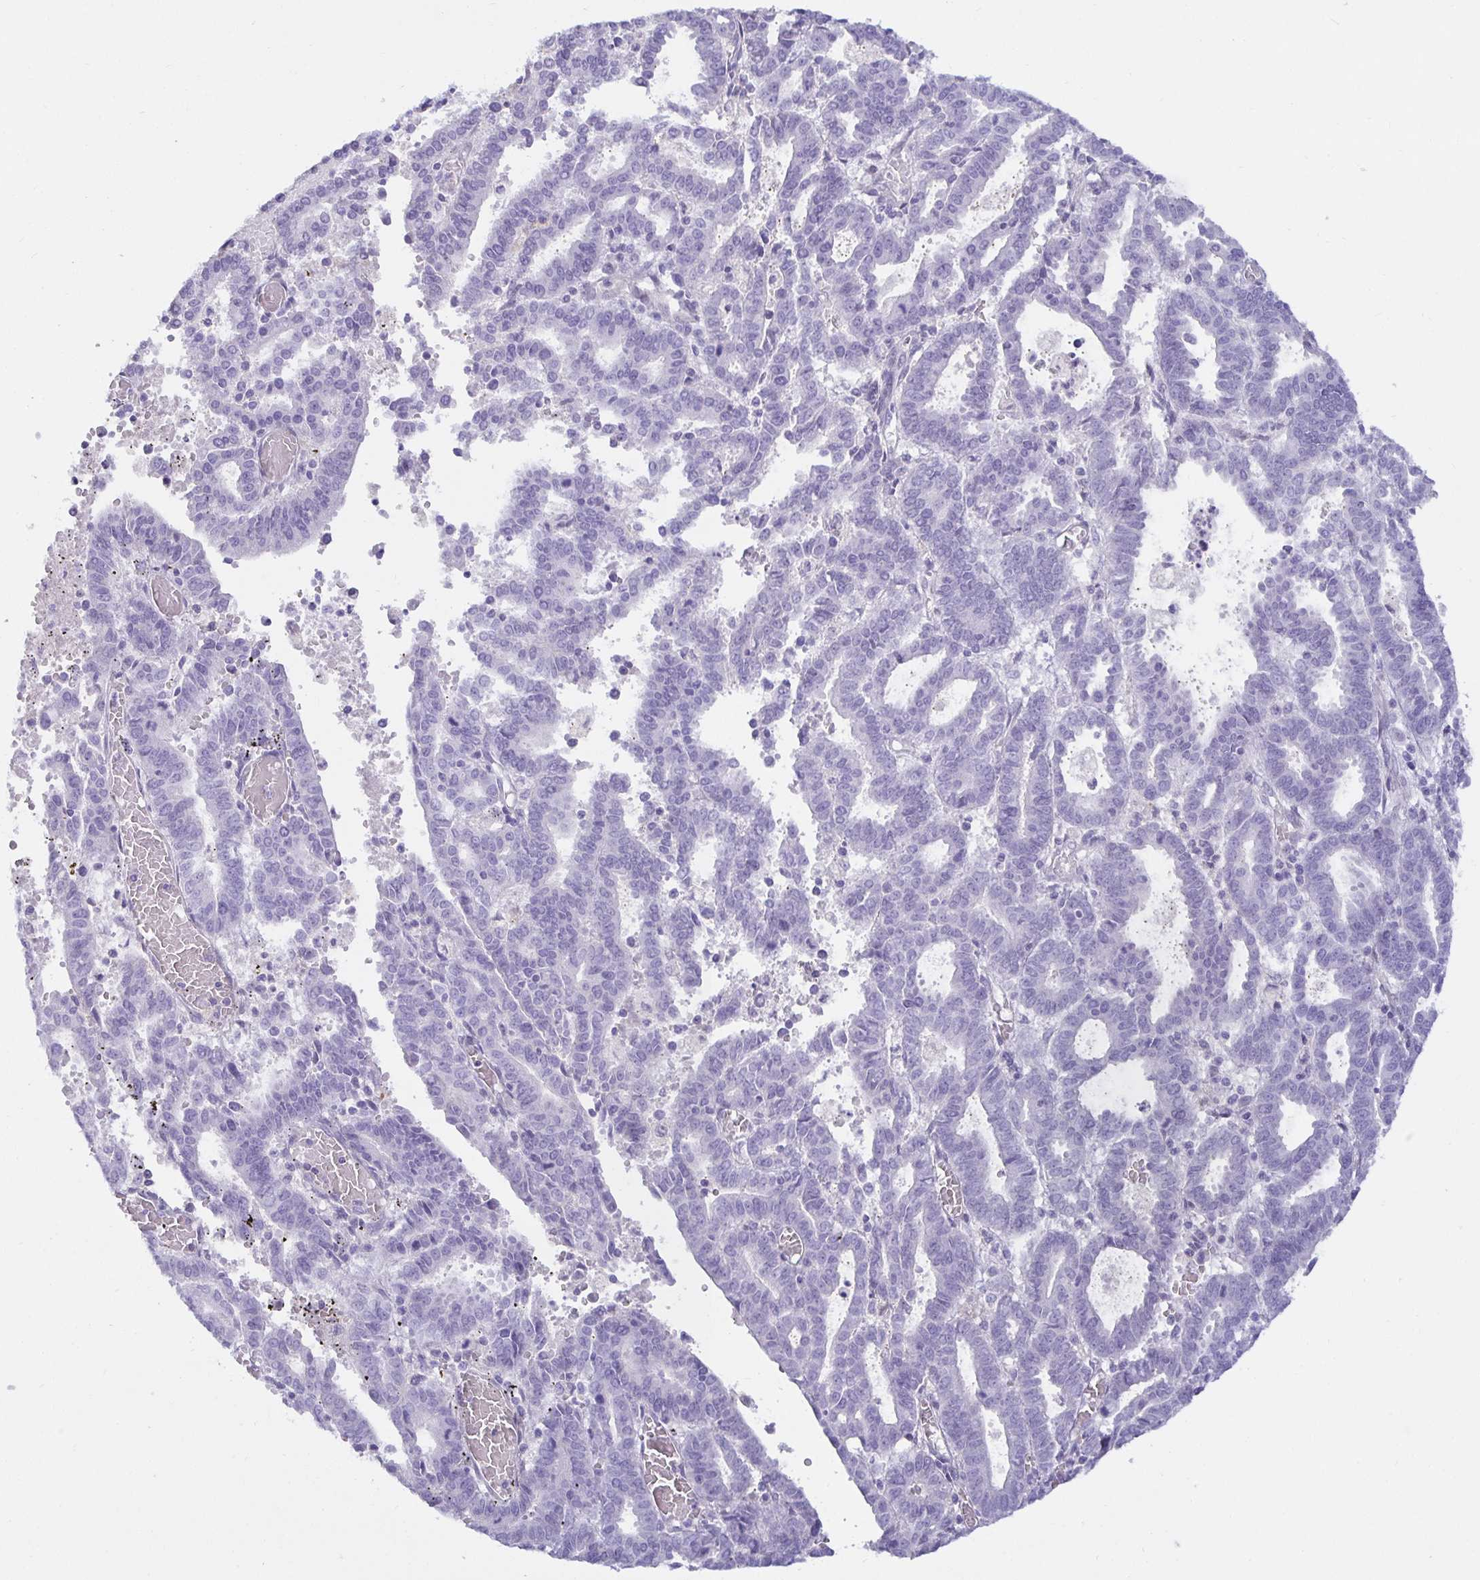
{"staining": {"intensity": "negative", "quantity": "none", "location": "none"}, "tissue": "endometrial cancer", "cell_type": "Tumor cells", "image_type": "cancer", "snomed": [{"axis": "morphology", "description": "Adenocarcinoma, NOS"}, {"axis": "topography", "description": "Uterus"}], "caption": "This is an immunohistochemistry (IHC) histopathology image of endometrial cancer. There is no staining in tumor cells.", "gene": "SPAG4", "patient": {"sex": "female", "age": 83}}